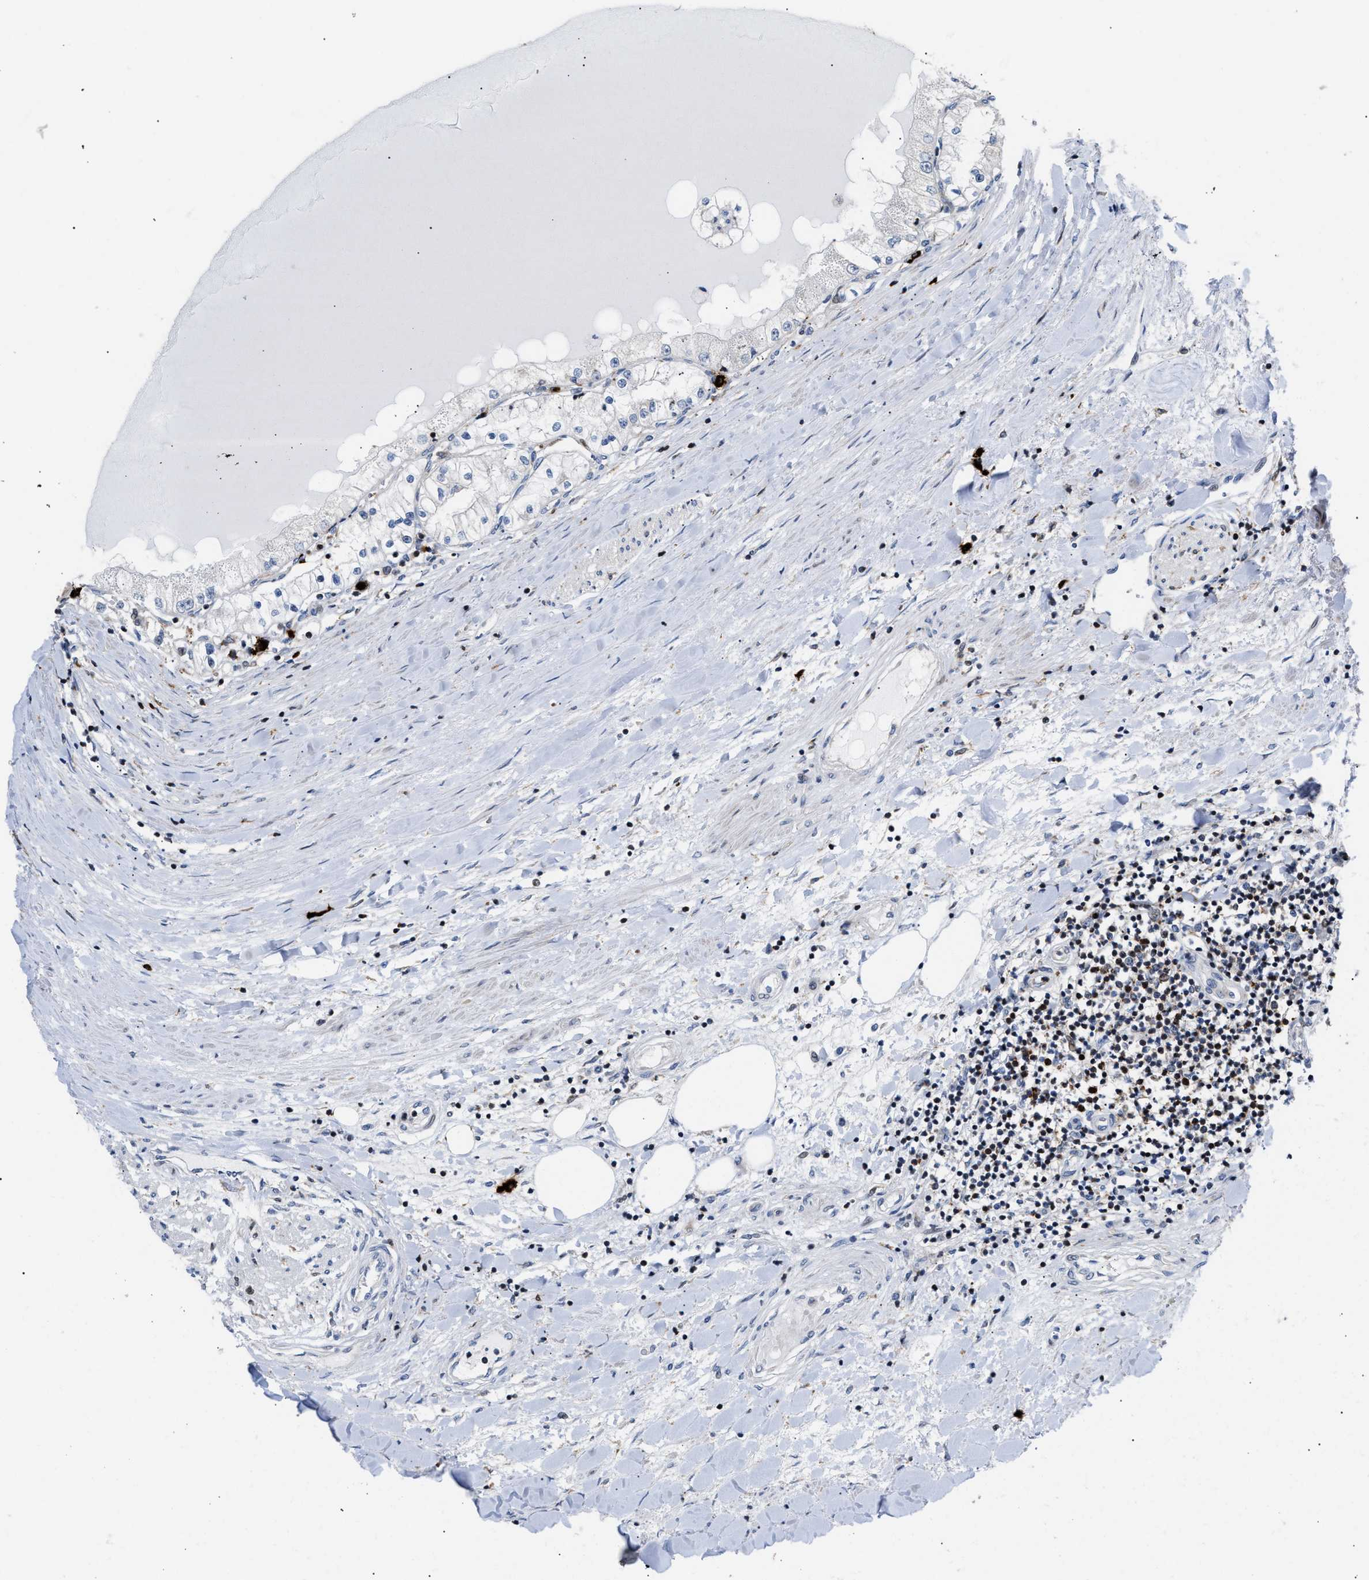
{"staining": {"intensity": "negative", "quantity": "none", "location": "none"}, "tissue": "renal cancer", "cell_type": "Tumor cells", "image_type": "cancer", "snomed": [{"axis": "morphology", "description": "Adenocarcinoma, NOS"}, {"axis": "topography", "description": "Kidney"}], "caption": "Immunohistochemistry (IHC) image of human renal cancer (adenocarcinoma) stained for a protein (brown), which reveals no expression in tumor cells. (Brightfield microscopy of DAB immunohistochemistry at high magnification).", "gene": "ATP9A", "patient": {"sex": "male", "age": 68}}